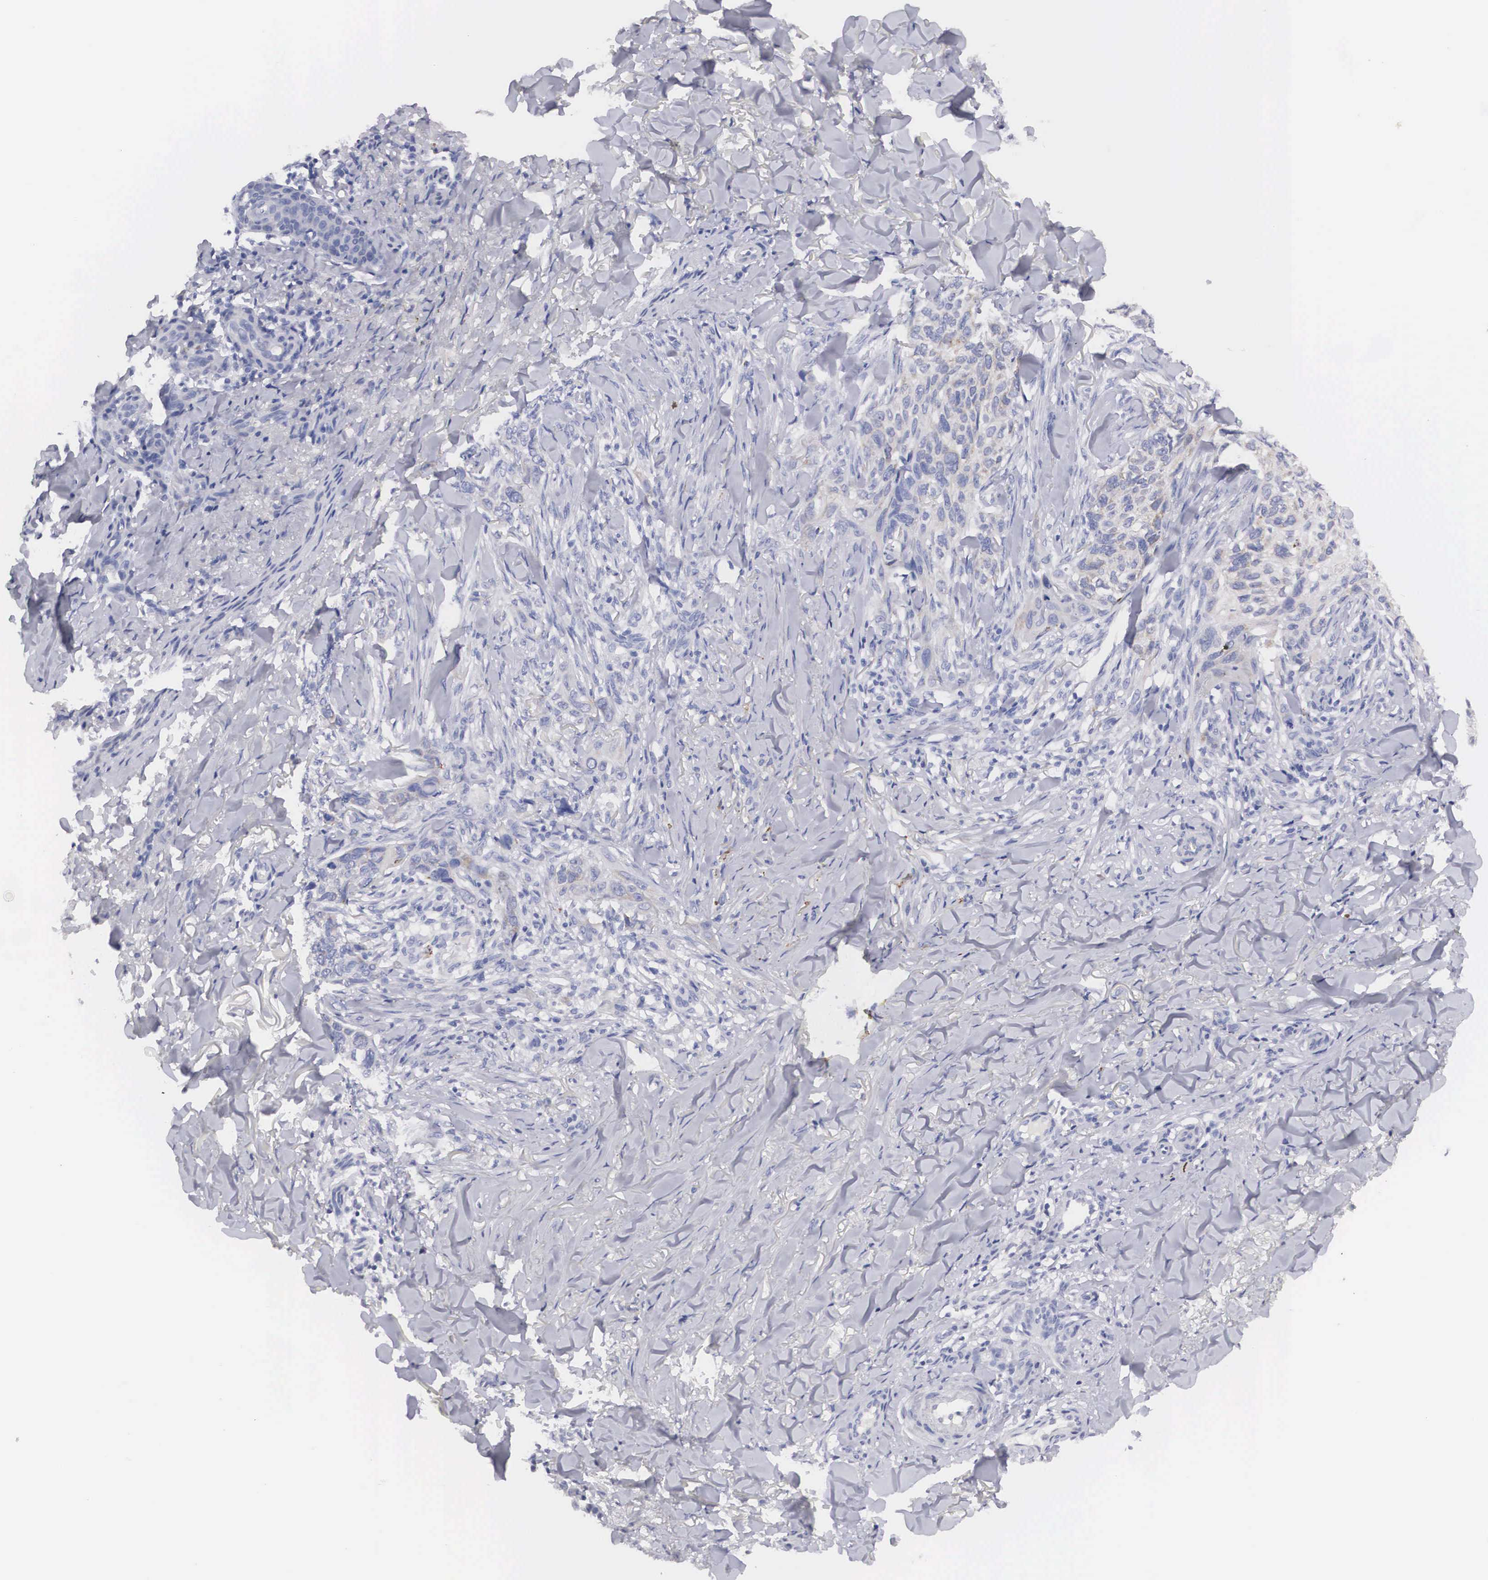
{"staining": {"intensity": "negative", "quantity": "none", "location": "none"}, "tissue": "skin cancer", "cell_type": "Tumor cells", "image_type": "cancer", "snomed": [{"axis": "morphology", "description": "Normal tissue, NOS"}, {"axis": "morphology", "description": "Basal cell carcinoma"}, {"axis": "topography", "description": "Skin"}], "caption": "The immunohistochemistry image has no significant staining in tumor cells of basal cell carcinoma (skin) tissue.", "gene": "ARMCX3", "patient": {"sex": "male", "age": 81}}